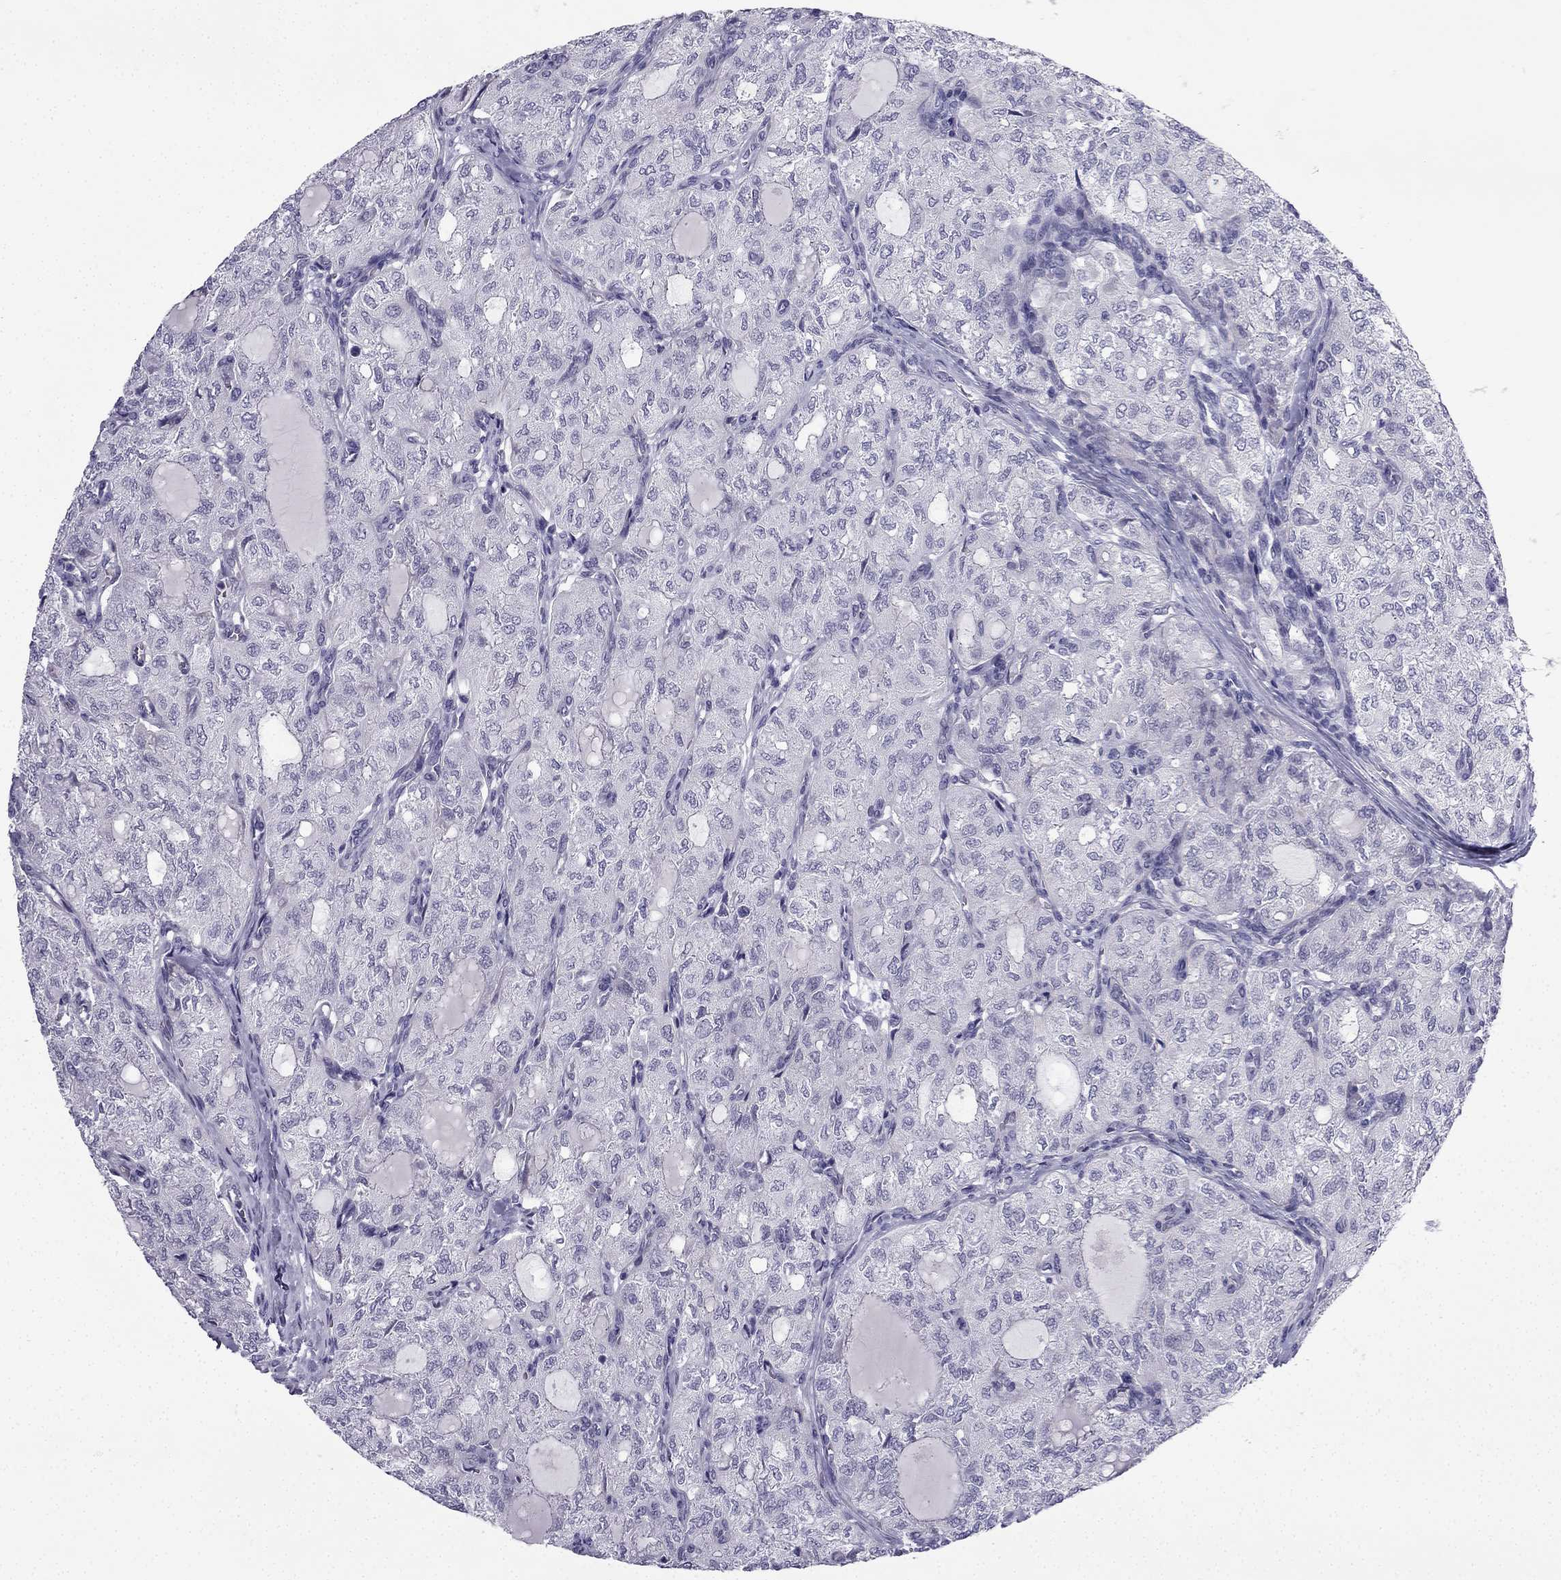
{"staining": {"intensity": "negative", "quantity": "none", "location": "none"}, "tissue": "thyroid cancer", "cell_type": "Tumor cells", "image_type": "cancer", "snomed": [{"axis": "morphology", "description": "Follicular adenoma carcinoma, NOS"}, {"axis": "topography", "description": "Thyroid gland"}], "caption": "High magnification brightfield microscopy of thyroid cancer (follicular adenoma carcinoma) stained with DAB (3,3'-diaminobenzidine) (brown) and counterstained with hematoxylin (blue): tumor cells show no significant expression.", "gene": "CFAP53", "patient": {"sex": "male", "age": 75}}